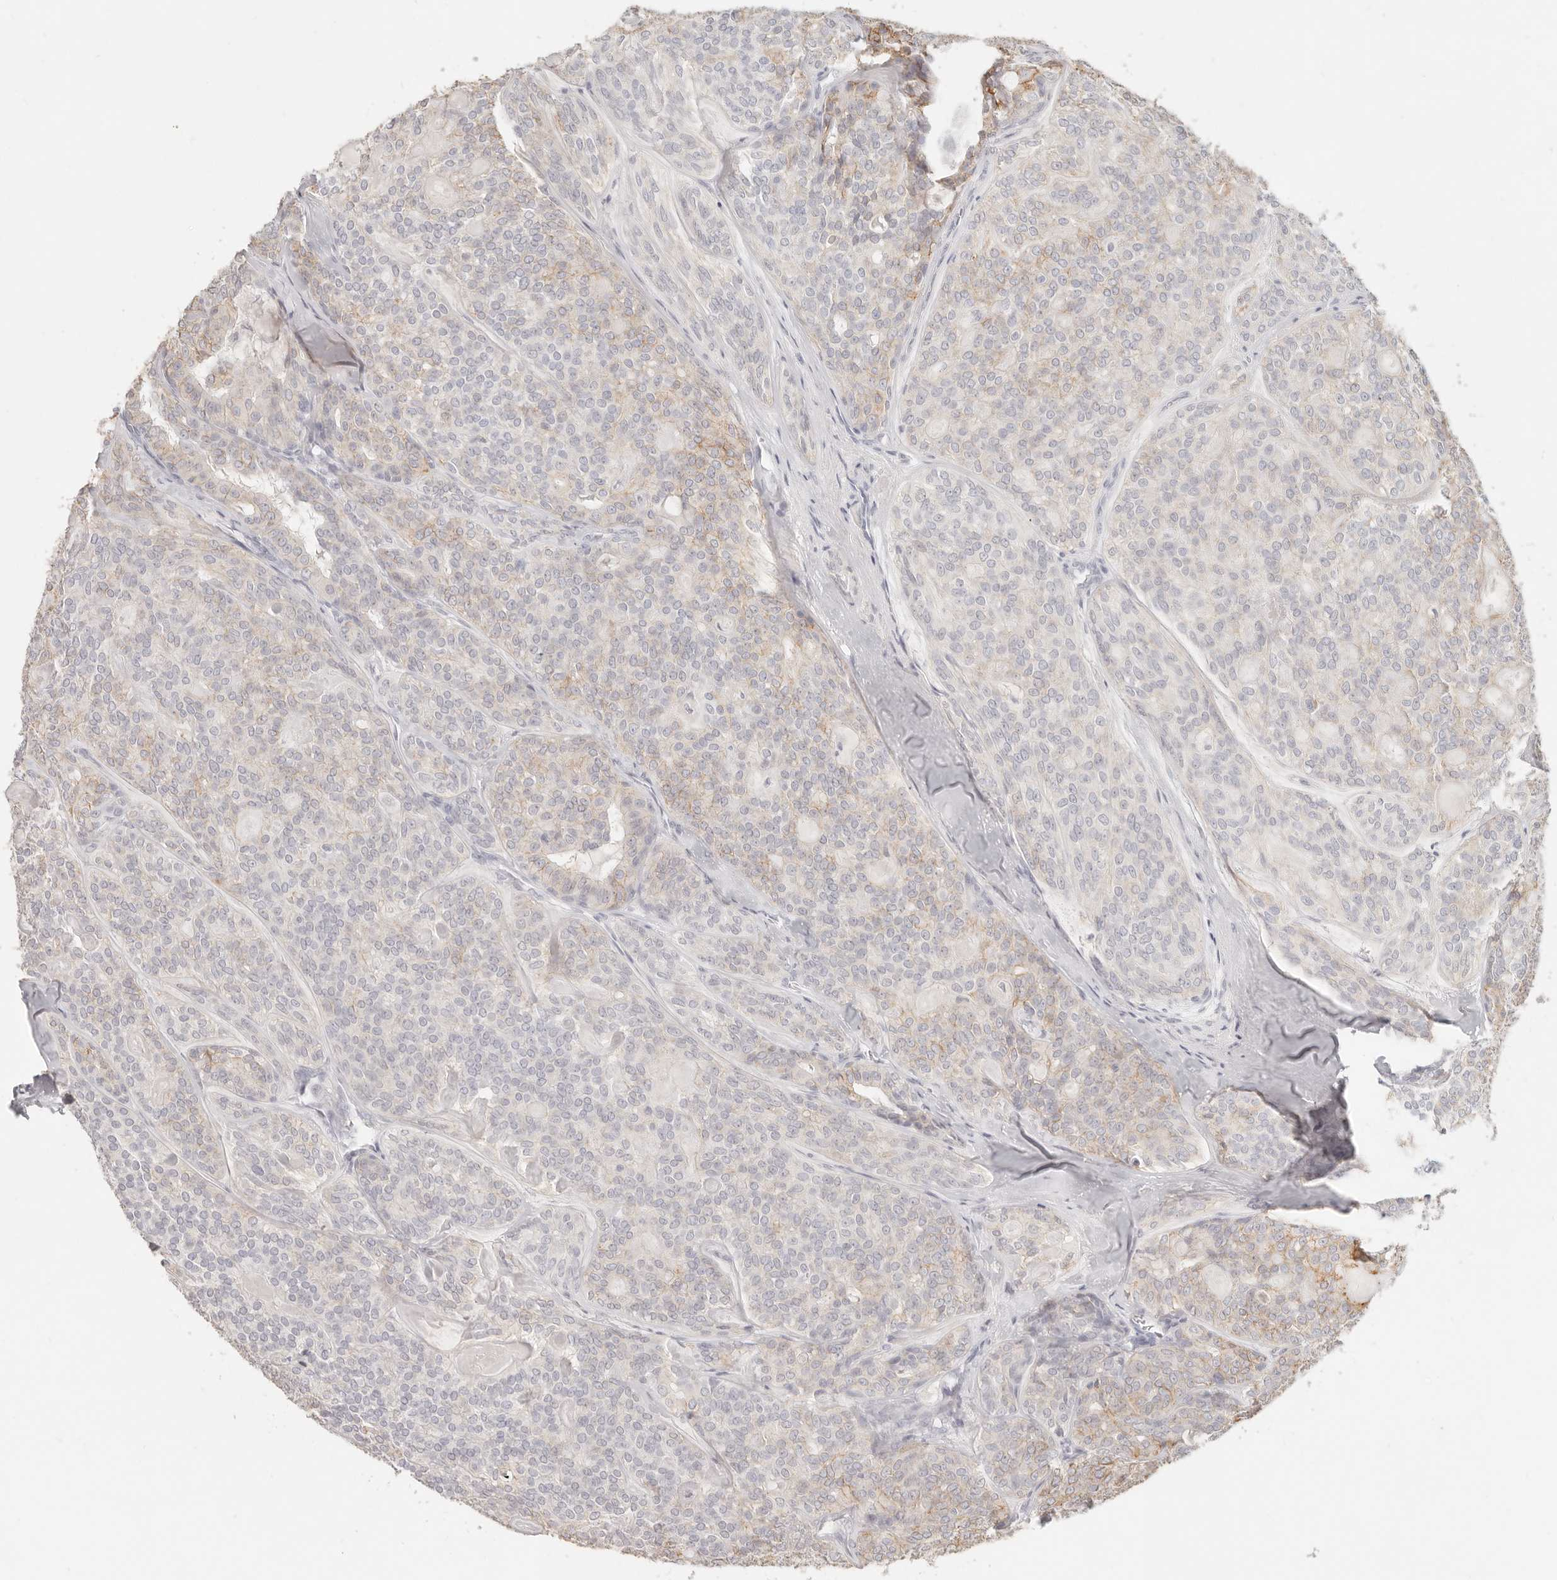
{"staining": {"intensity": "weak", "quantity": "25%-75%", "location": "cytoplasmic/membranous"}, "tissue": "head and neck cancer", "cell_type": "Tumor cells", "image_type": "cancer", "snomed": [{"axis": "morphology", "description": "Adenocarcinoma, NOS"}, {"axis": "topography", "description": "Head-Neck"}], "caption": "Immunohistochemical staining of human head and neck cancer (adenocarcinoma) exhibits low levels of weak cytoplasmic/membranous protein expression in approximately 25%-75% of tumor cells. Using DAB (brown) and hematoxylin (blue) stains, captured at high magnification using brightfield microscopy.", "gene": "EPCAM", "patient": {"sex": "male", "age": 66}}